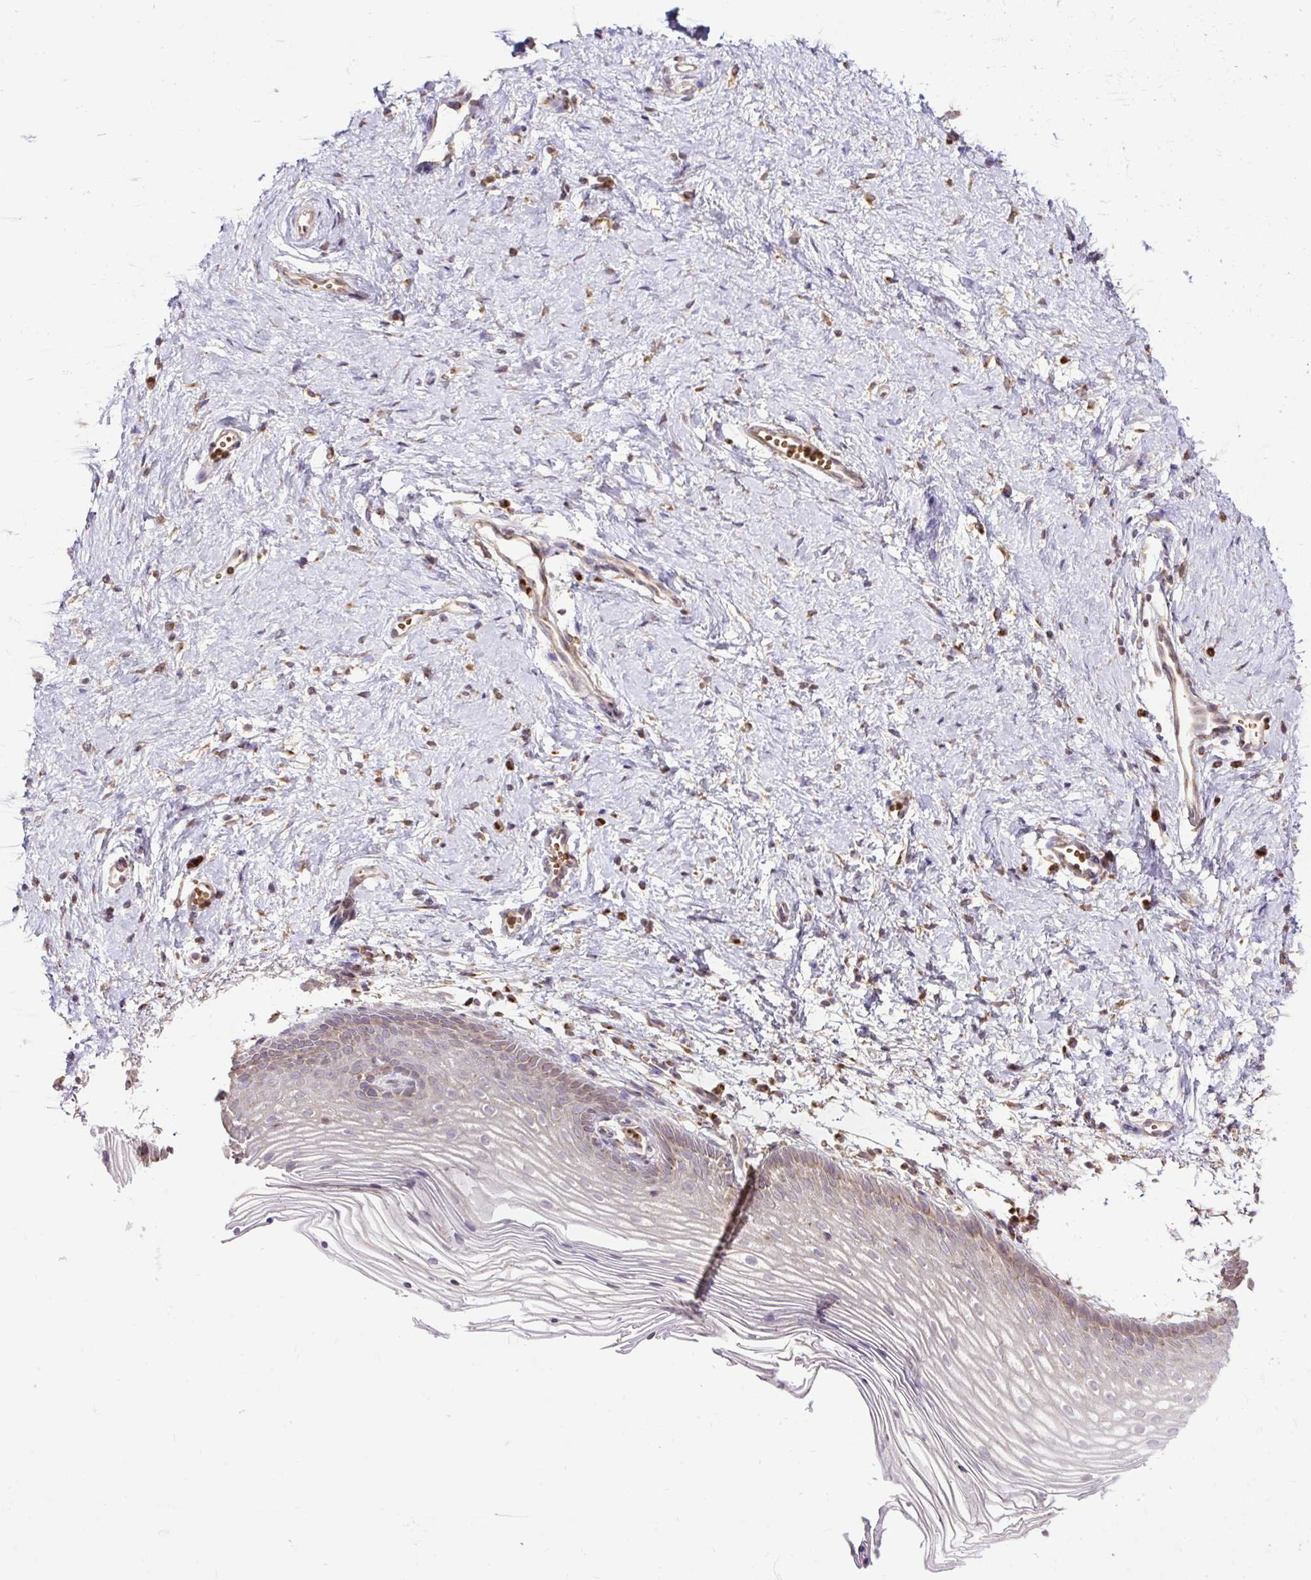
{"staining": {"intensity": "moderate", "quantity": "25%-75%", "location": "cytoplasmic/membranous"}, "tissue": "vagina", "cell_type": "Squamous epithelial cells", "image_type": "normal", "snomed": [{"axis": "morphology", "description": "Normal tissue, NOS"}, {"axis": "topography", "description": "Vagina"}], "caption": "Squamous epithelial cells display medium levels of moderate cytoplasmic/membranous expression in about 25%-75% of cells in normal human vagina.", "gene": "SMC4", "patient": {"sex": "female", "age": 56}}